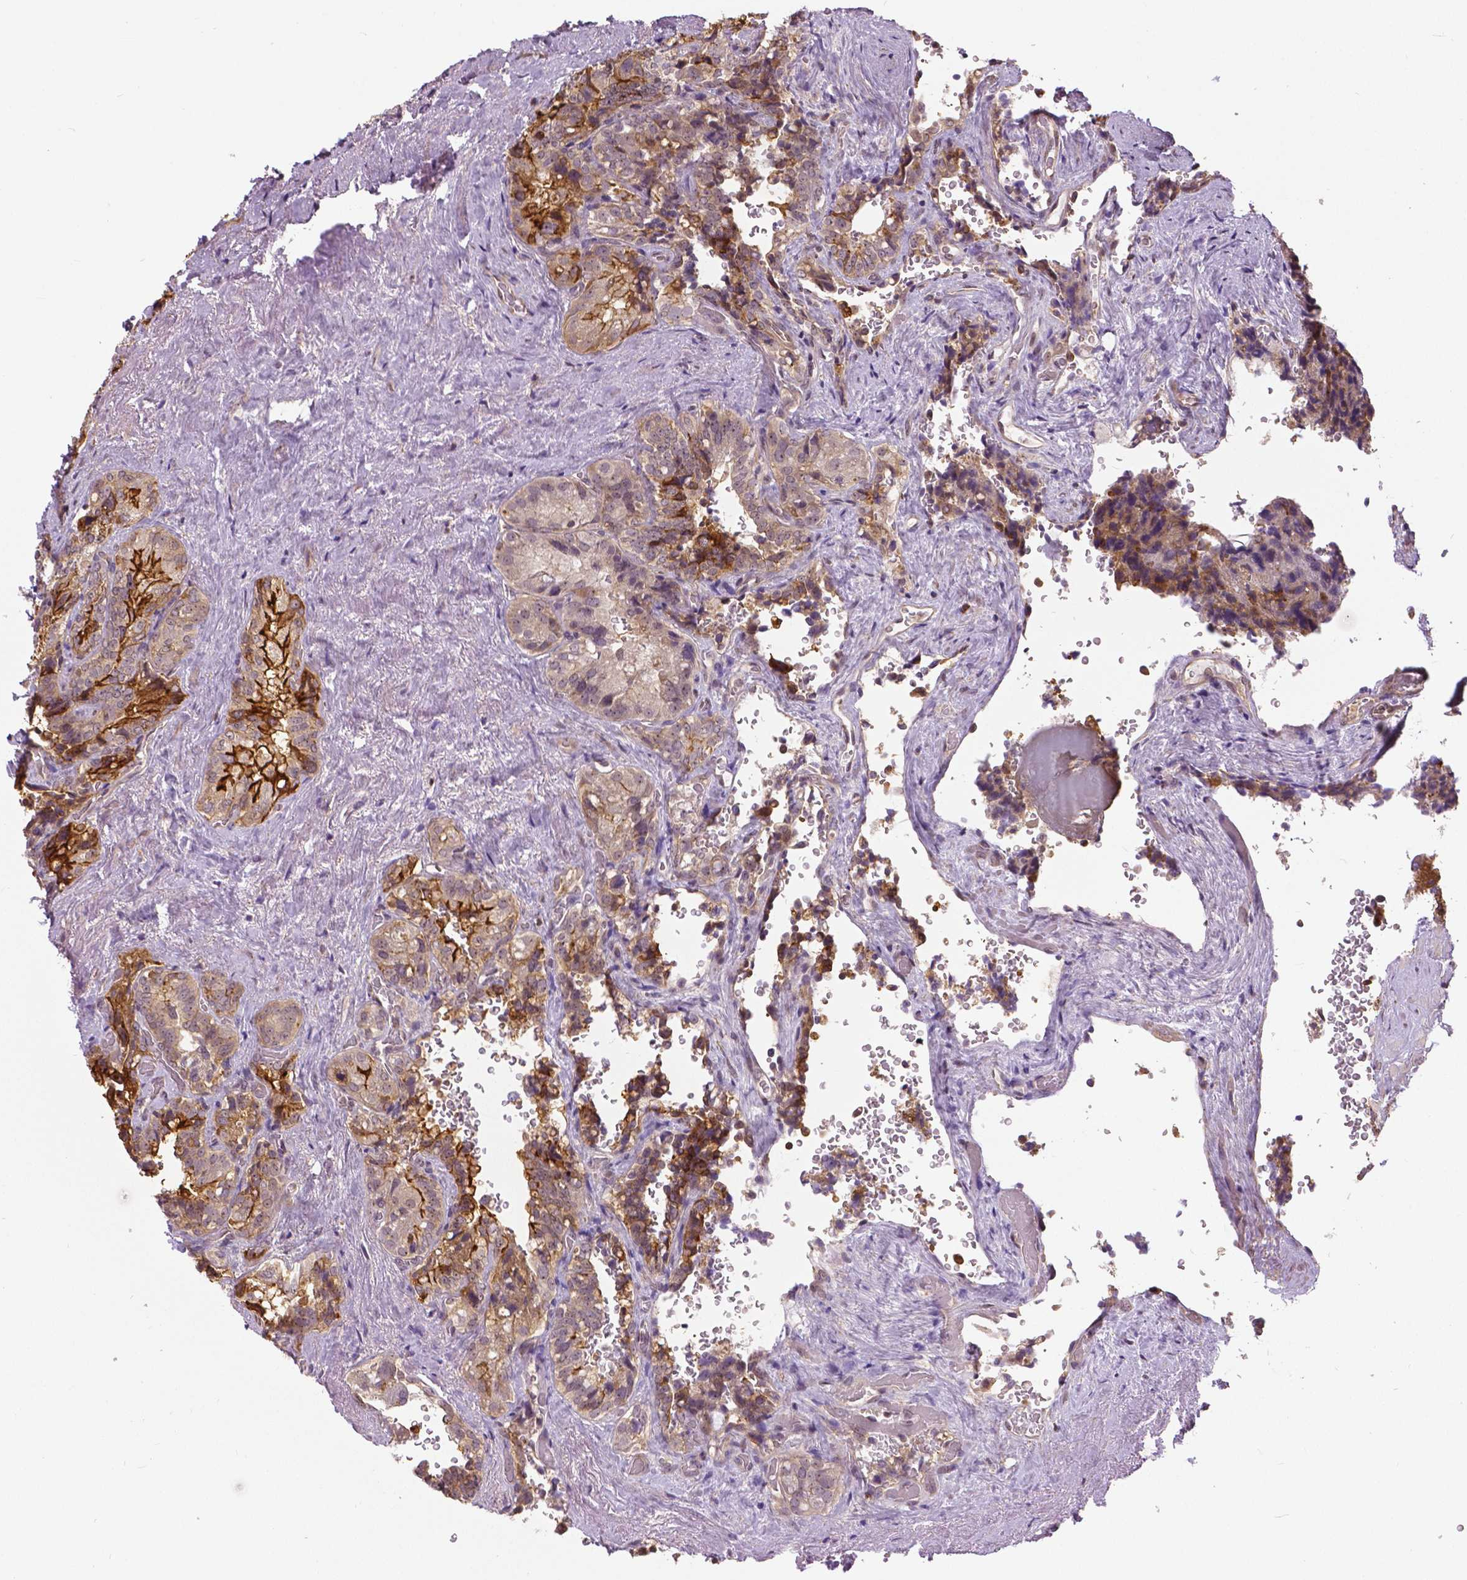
{"staining": {"intensity": "weak", "quantity": "25%-75%", "location": "cytoplasmic/membranous"}, "tissue": "seminal vesicle", "cell_type": "Glandular cells", "image_type": "normal", "snomed": [{"axis": "morphology", "description": "Normal tissue, NOS"}, {"axis": "topography", "description": "Seminal veicle"}], "caption": "Immunohistochemistry photomicrograph of unremarkable human seminal vesicle stained for a protein (brown), which shows low levels of weak cytoplasmic/membranous expression in about 25%-75% of glandular cells.", "gene": "ANXA13", "patient": {"sex": "male", "age": 69}}